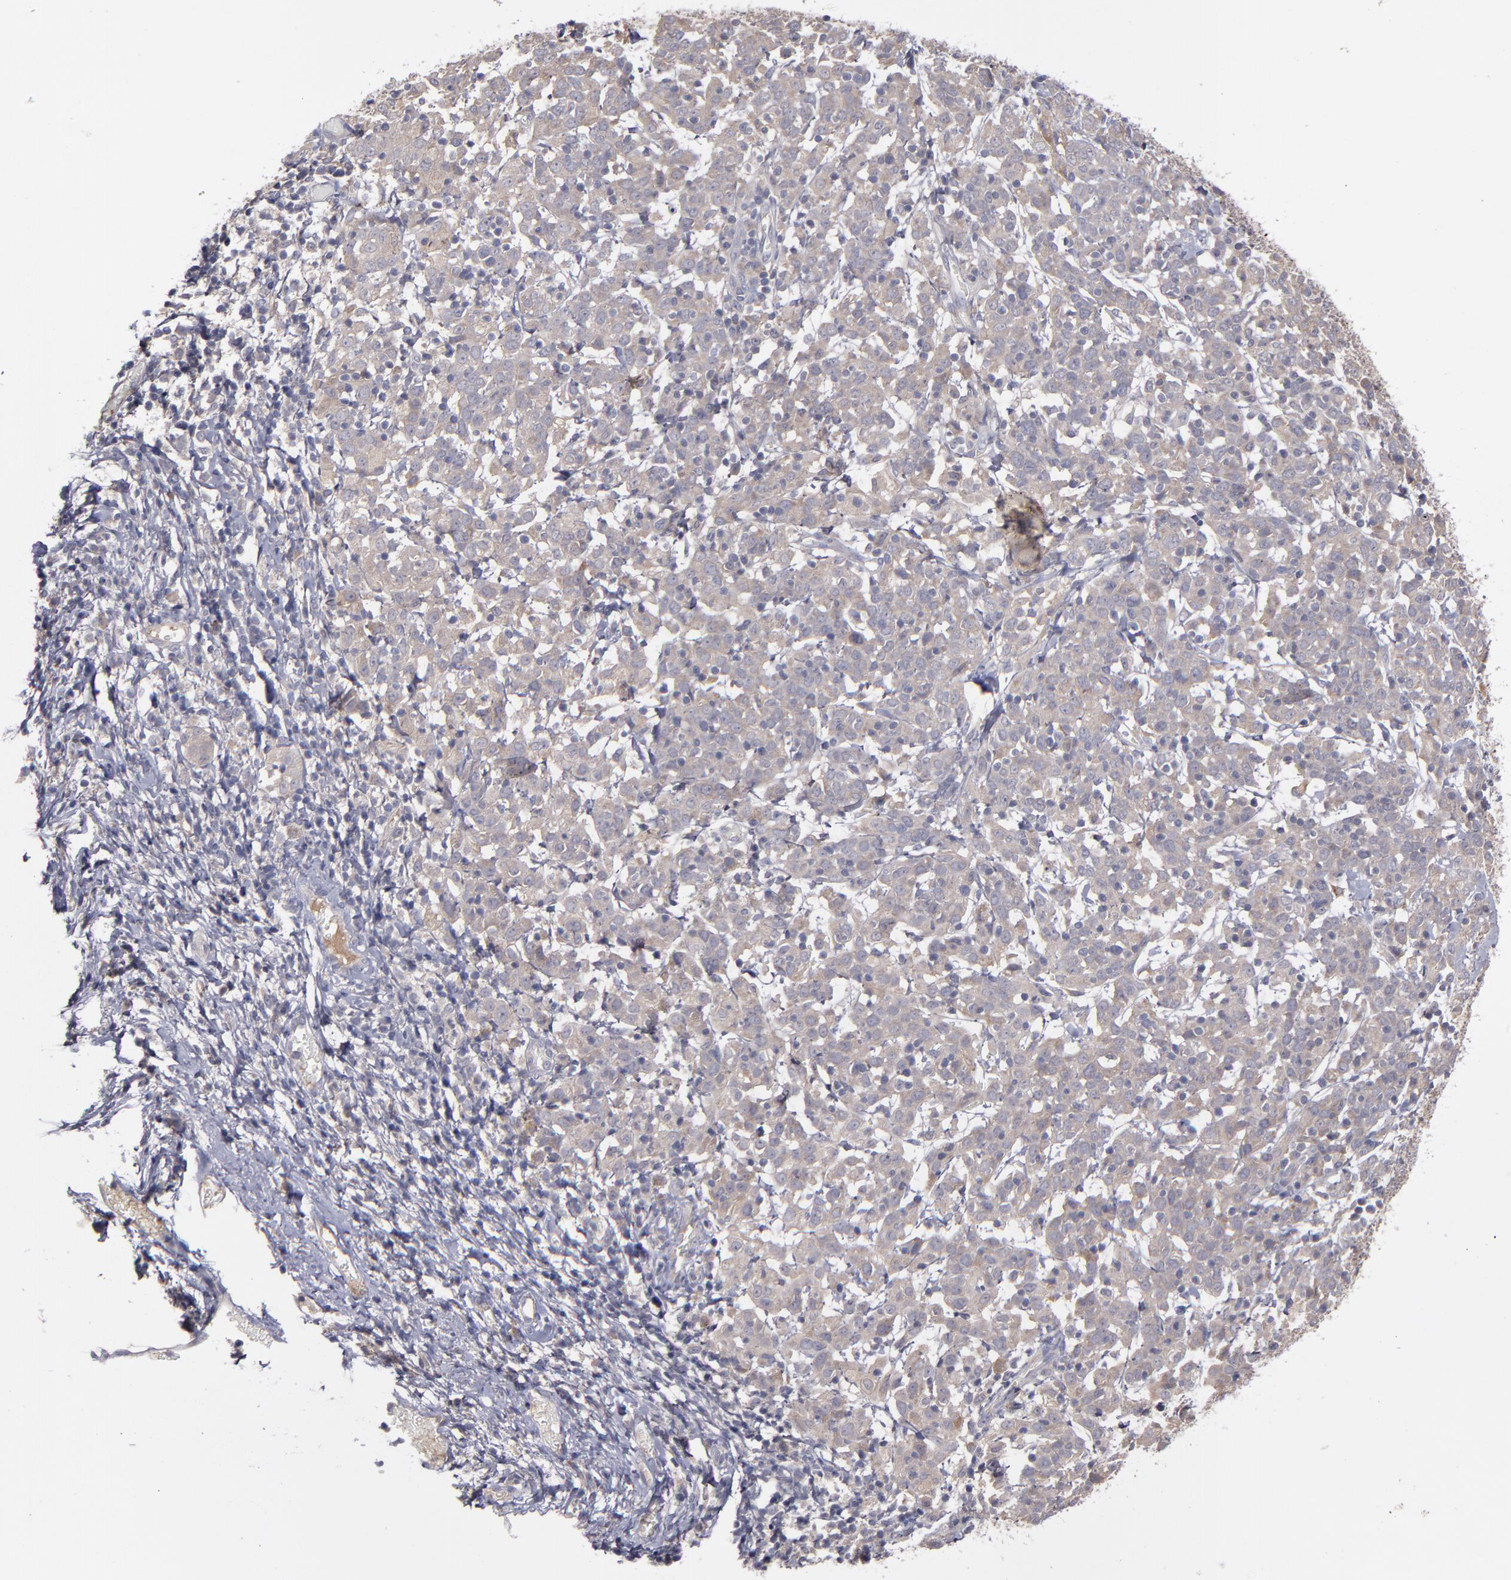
{"staining": {"intensity": "weak", "quantity": "25%-75%", "location": "cytoplasmic/membranous"}, "tissue": "cervical cancer", "cell_type": "Tumor cells", "image_type": "cancer", "snomed": [{"axis": "morphology", "description": "Normal tissue, NOS"}, {"axis": "morphology", "description": "Squamous cell carcinoma, NOS"}, {"axis": "topography", "description": "Cervix"}], "caption": "DAB (3,3'-diaminobenzidine) immunohistochemical staining of squamous cell carcinoma (cervical) displays weak cytoplasmic/membranous protein expression in about 25%-75% of tumor cells.", "gene": "MMP11", "patient": {"sex": "female", "age": 67}}